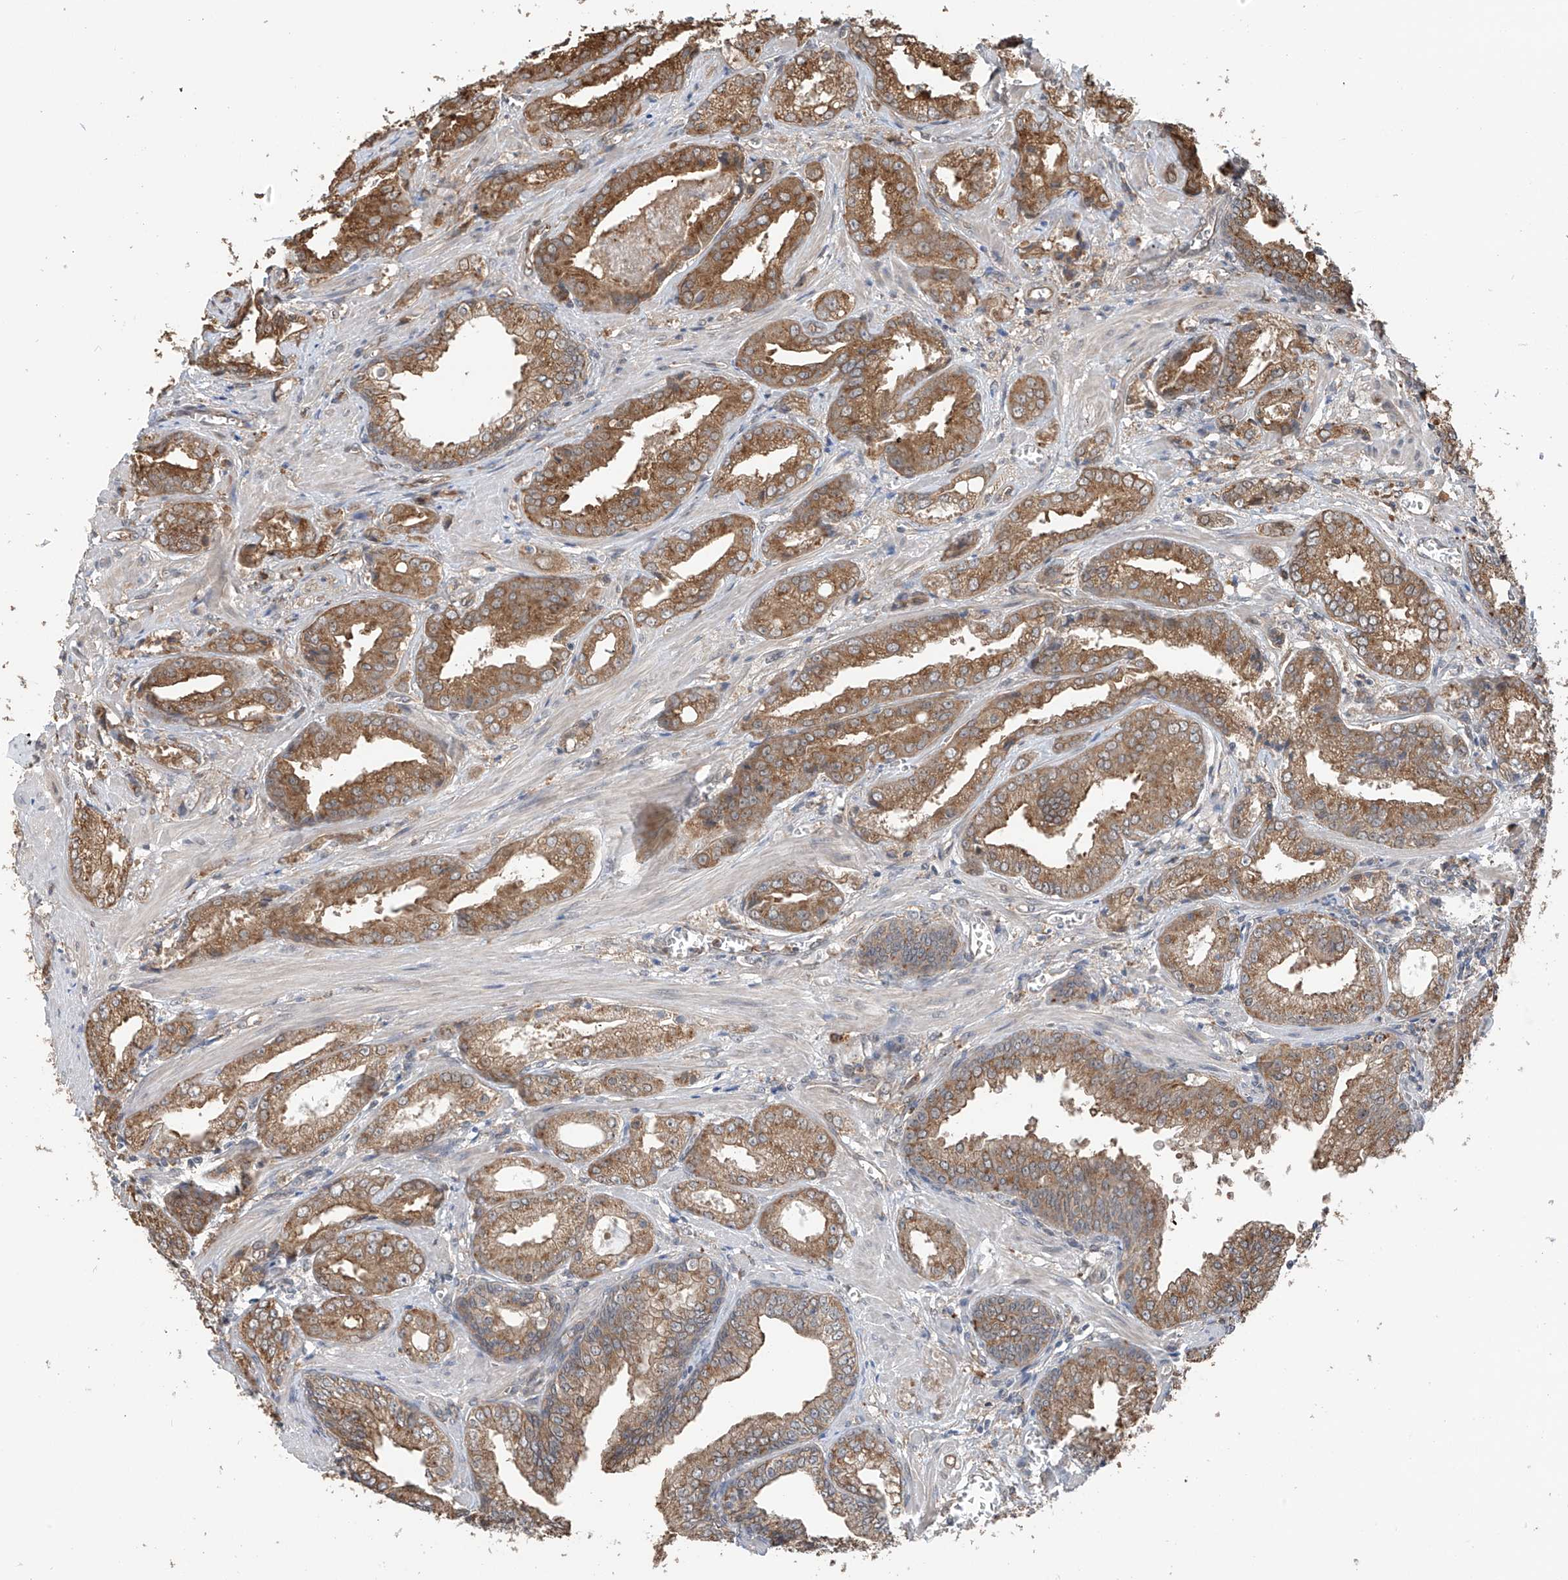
{"staining": {"intensity": "moderate", "quantity": ">75%", "location": "cytoplasmic/membranous"}, "tissue": "prostate cancer", "cell_type": "Tumor cells", "image_type": "cancer", "snomed": [{"axis": "morphology", "description": "Adenocarcinoma, Low grade"}, {"axis": "topography", "description": "Prostate"}], "caption": "IHC of human prostate adenocarcinoma (low-grade) reveals medium levels of moderate cytoplasmic/membranous positivity in about >75% of tumor cells.", "gene": "ZNF189", "patient": {"sex": "male", "age": 67}}